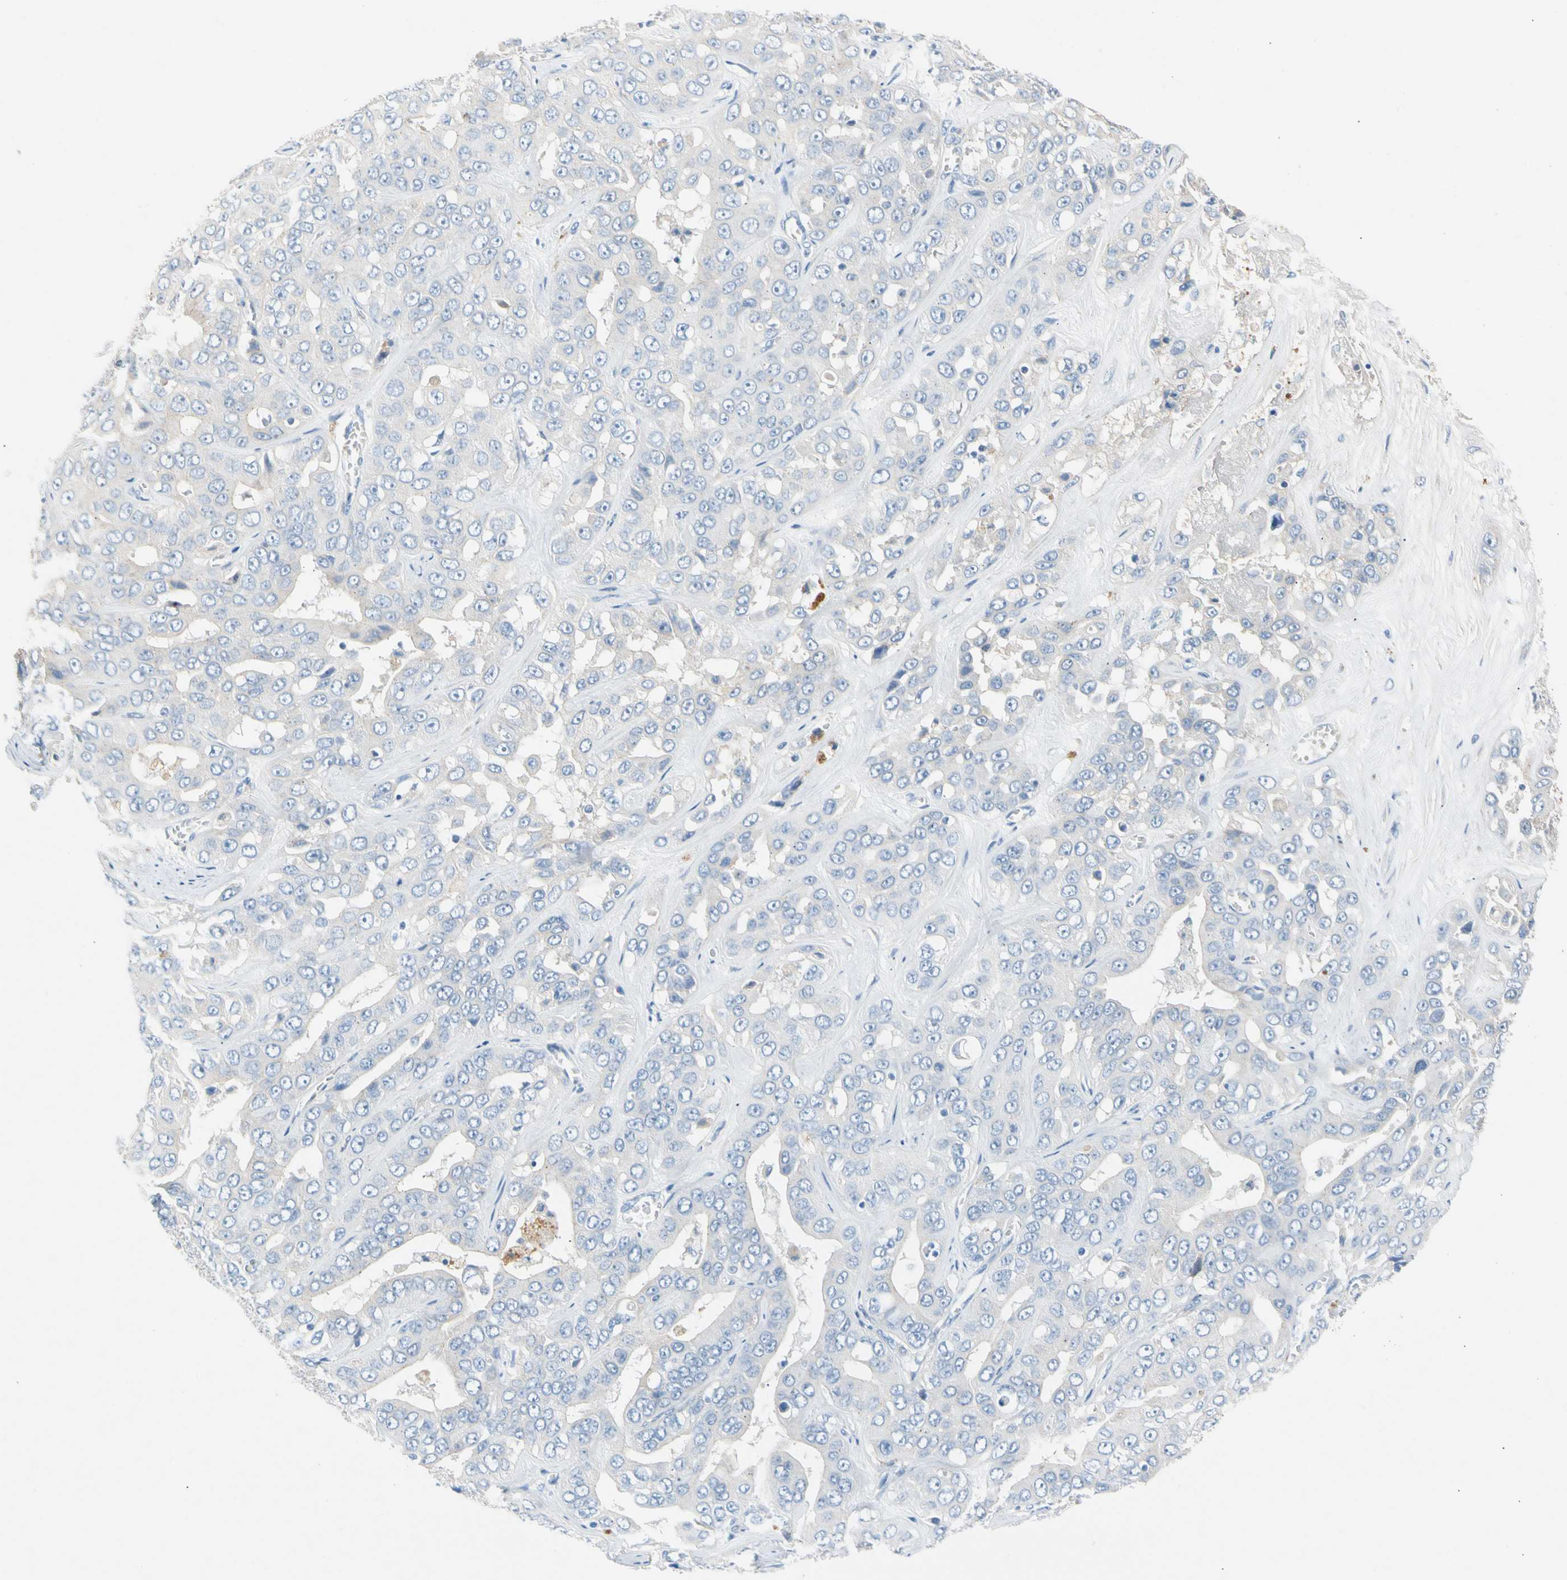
{"staining": {"intensity": "negative", "quantity": "none", "location": "none"}, "tissue": "liver cancer", "cell_type": "Tumor cells", "image_type": "cancer", "snomed": [{"axis": "morphology", "description": "Cholangiocarcinoma"}, {"axis": "topography", "description": "Liver"}], "caption": "DAB immunohistochemical staining of liver cancer (cholangiocarcinoma) demonstrates no significant expression in tumor cells. (Stains: DAB IHC with hematoxylin counter stain, Microscopy: brightfield microscopy at high magnification).", "gene": "GASK1B", "patient": {"sex": "female", "age": 52}}